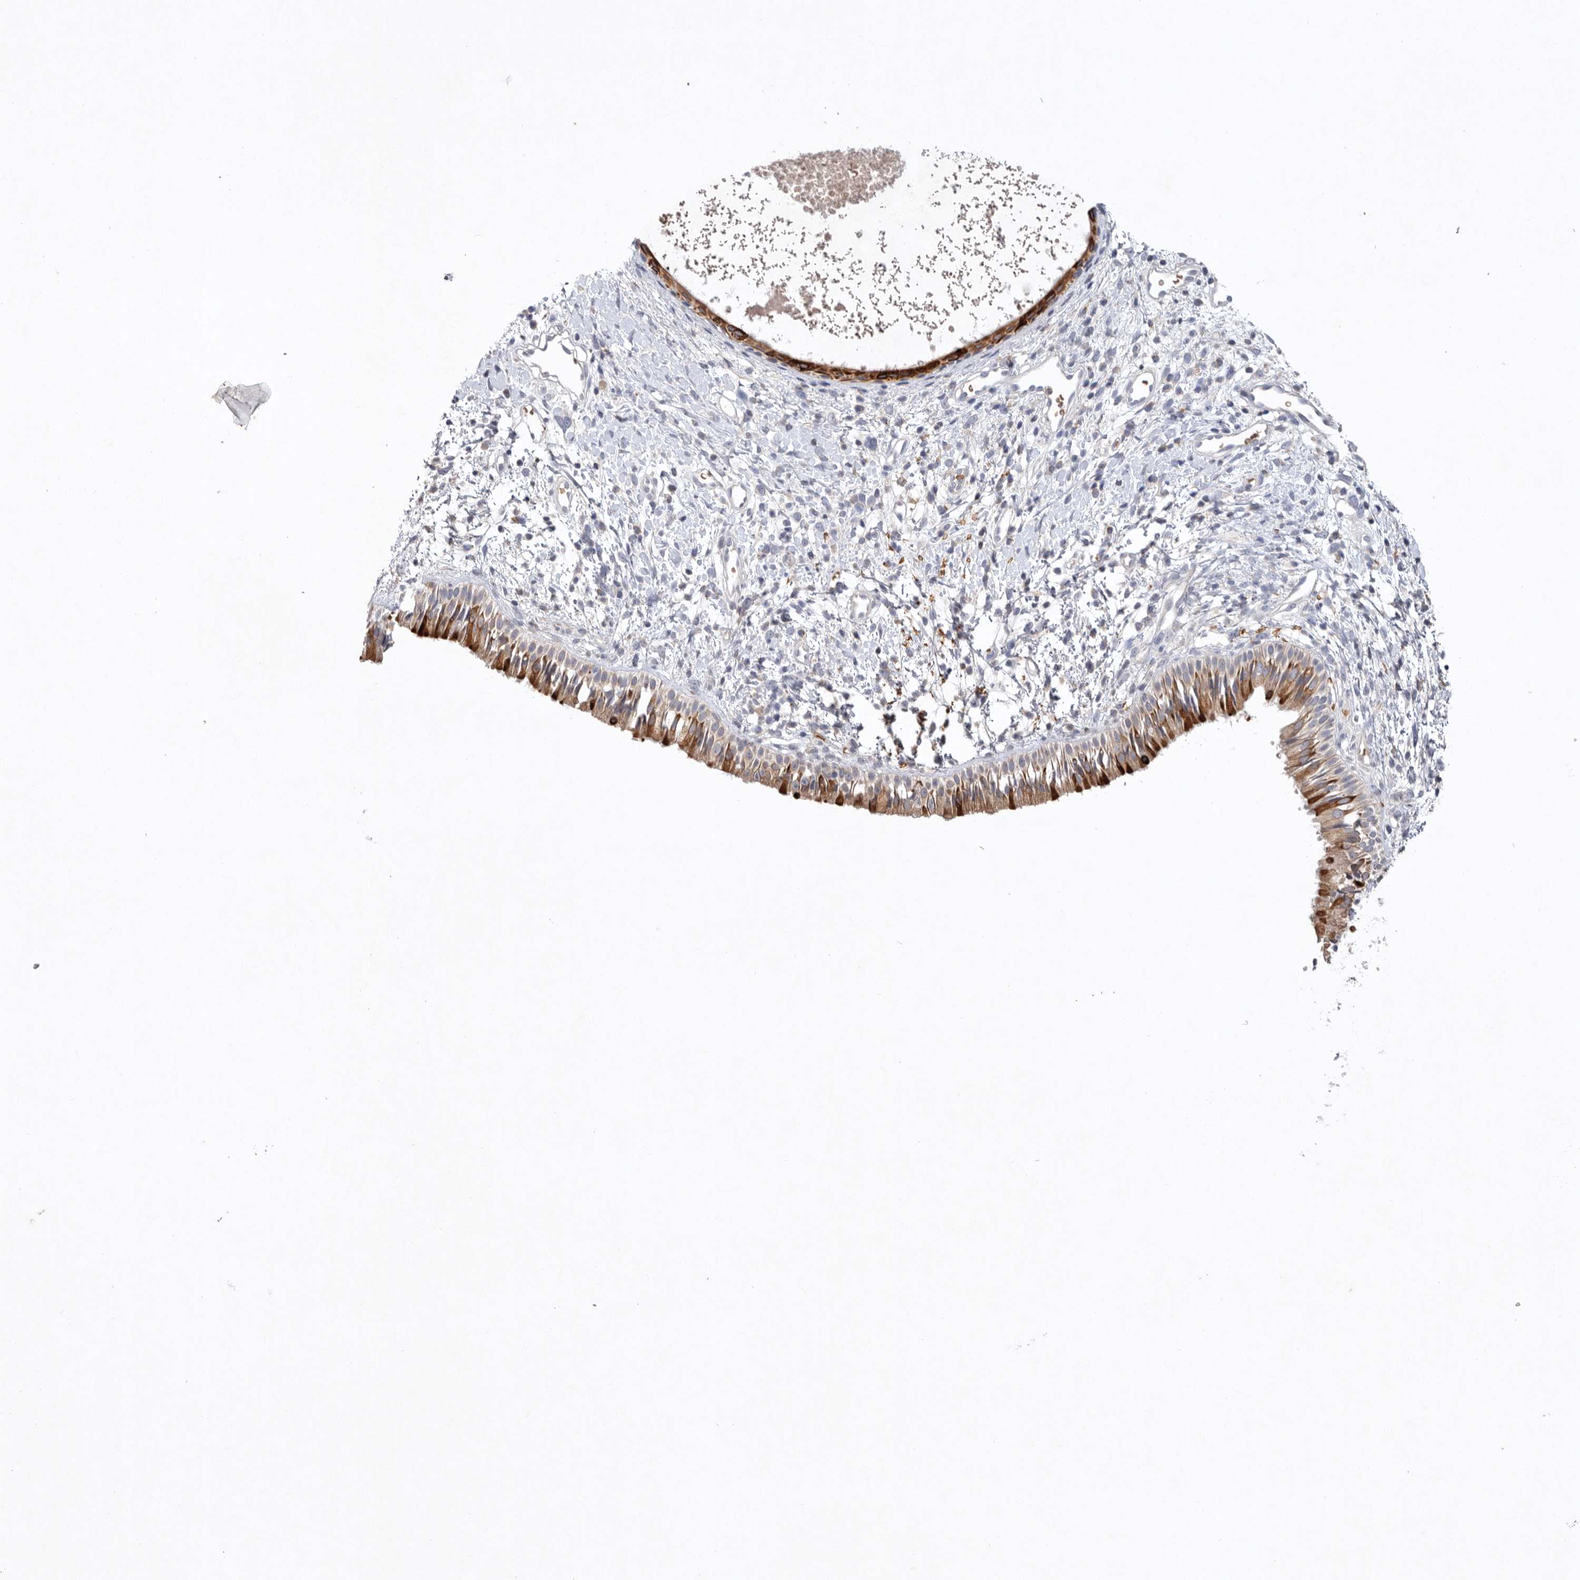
{"staining": {"intensity": "strong", "quantity": ">75%", "location": "cytoplasmic/membranous"}, "tissue": "nasopharynx", "cell_type": "Respiratory epithelial cells", "image_type": "normal", "snomed": [{"axis": "morphology", "description": "Normal tissue, NOS"}, {"axis": "topography", "description": "Nasopharynx"}], "caption": "This image exhibits immunohistochemistry staining of normal nasopharynx, with high strong cytoplasmic/membranous positivity in about >75% of respiratory epithelial cells.", "gene": "TNFSF14", "patient": {"sex": "male", "age": 22}}